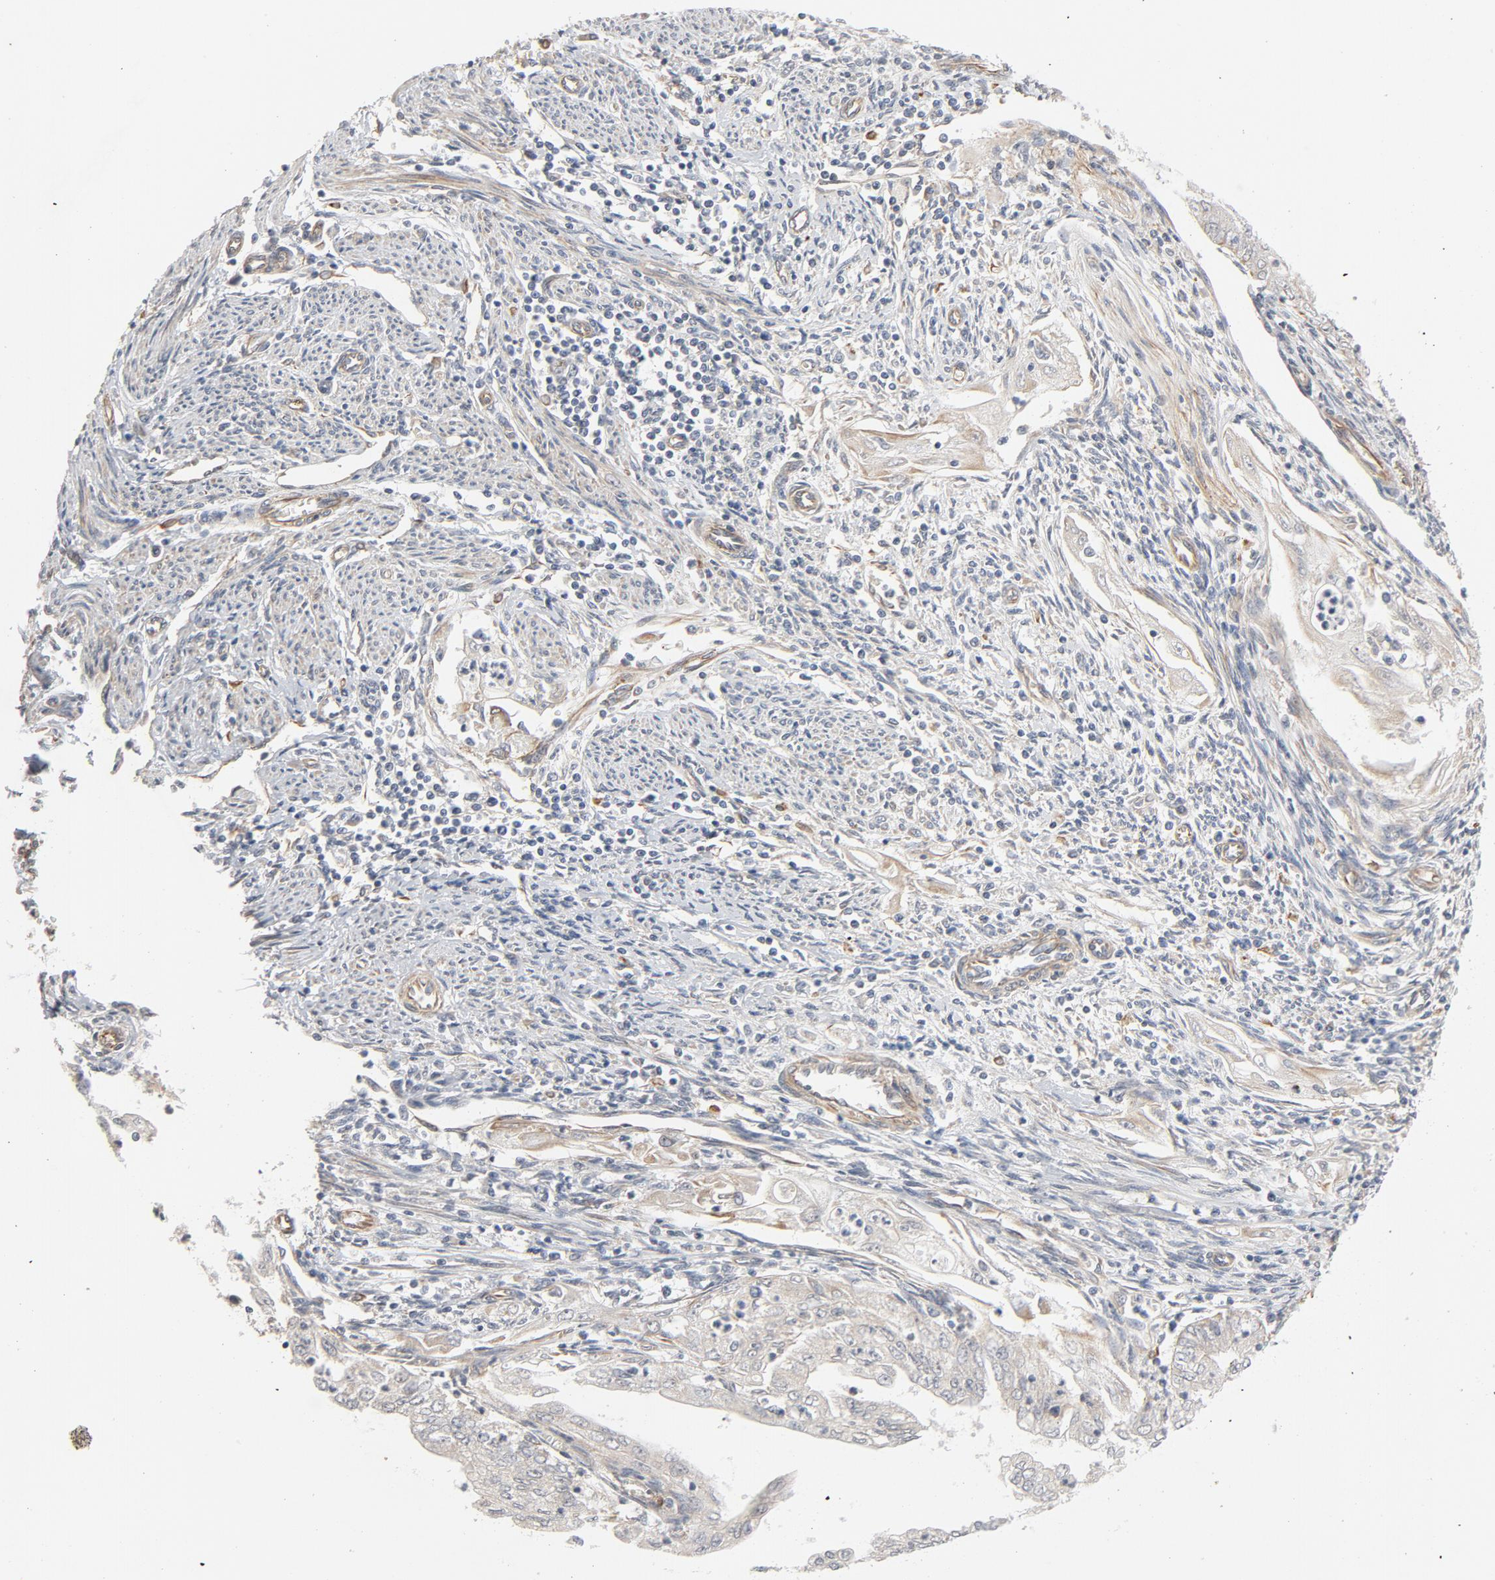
{"staining": {"intensity": "moderate", "quantity": ">75%", "location": "cytoplasmic/membranous"}, "tissue": "endometrial cancer", "cell_type": "Tumor cells", "image_type": "cancer", "snomed": [{"axis": "morphology", "description": "Adenocarcinoma, NOS"}, {"axis": "topography", "description": "Endometrium"}], "caption": "DAB (3,3'-diaminobenzidine) immunohistochemical staining of human endometrial cancer exhibits moderate cytoplasmic/membranous protein positivity in about >75% of tumor cells.", "gene": "TRIOBP", "patient": {"sex": "female", "age": 75}}